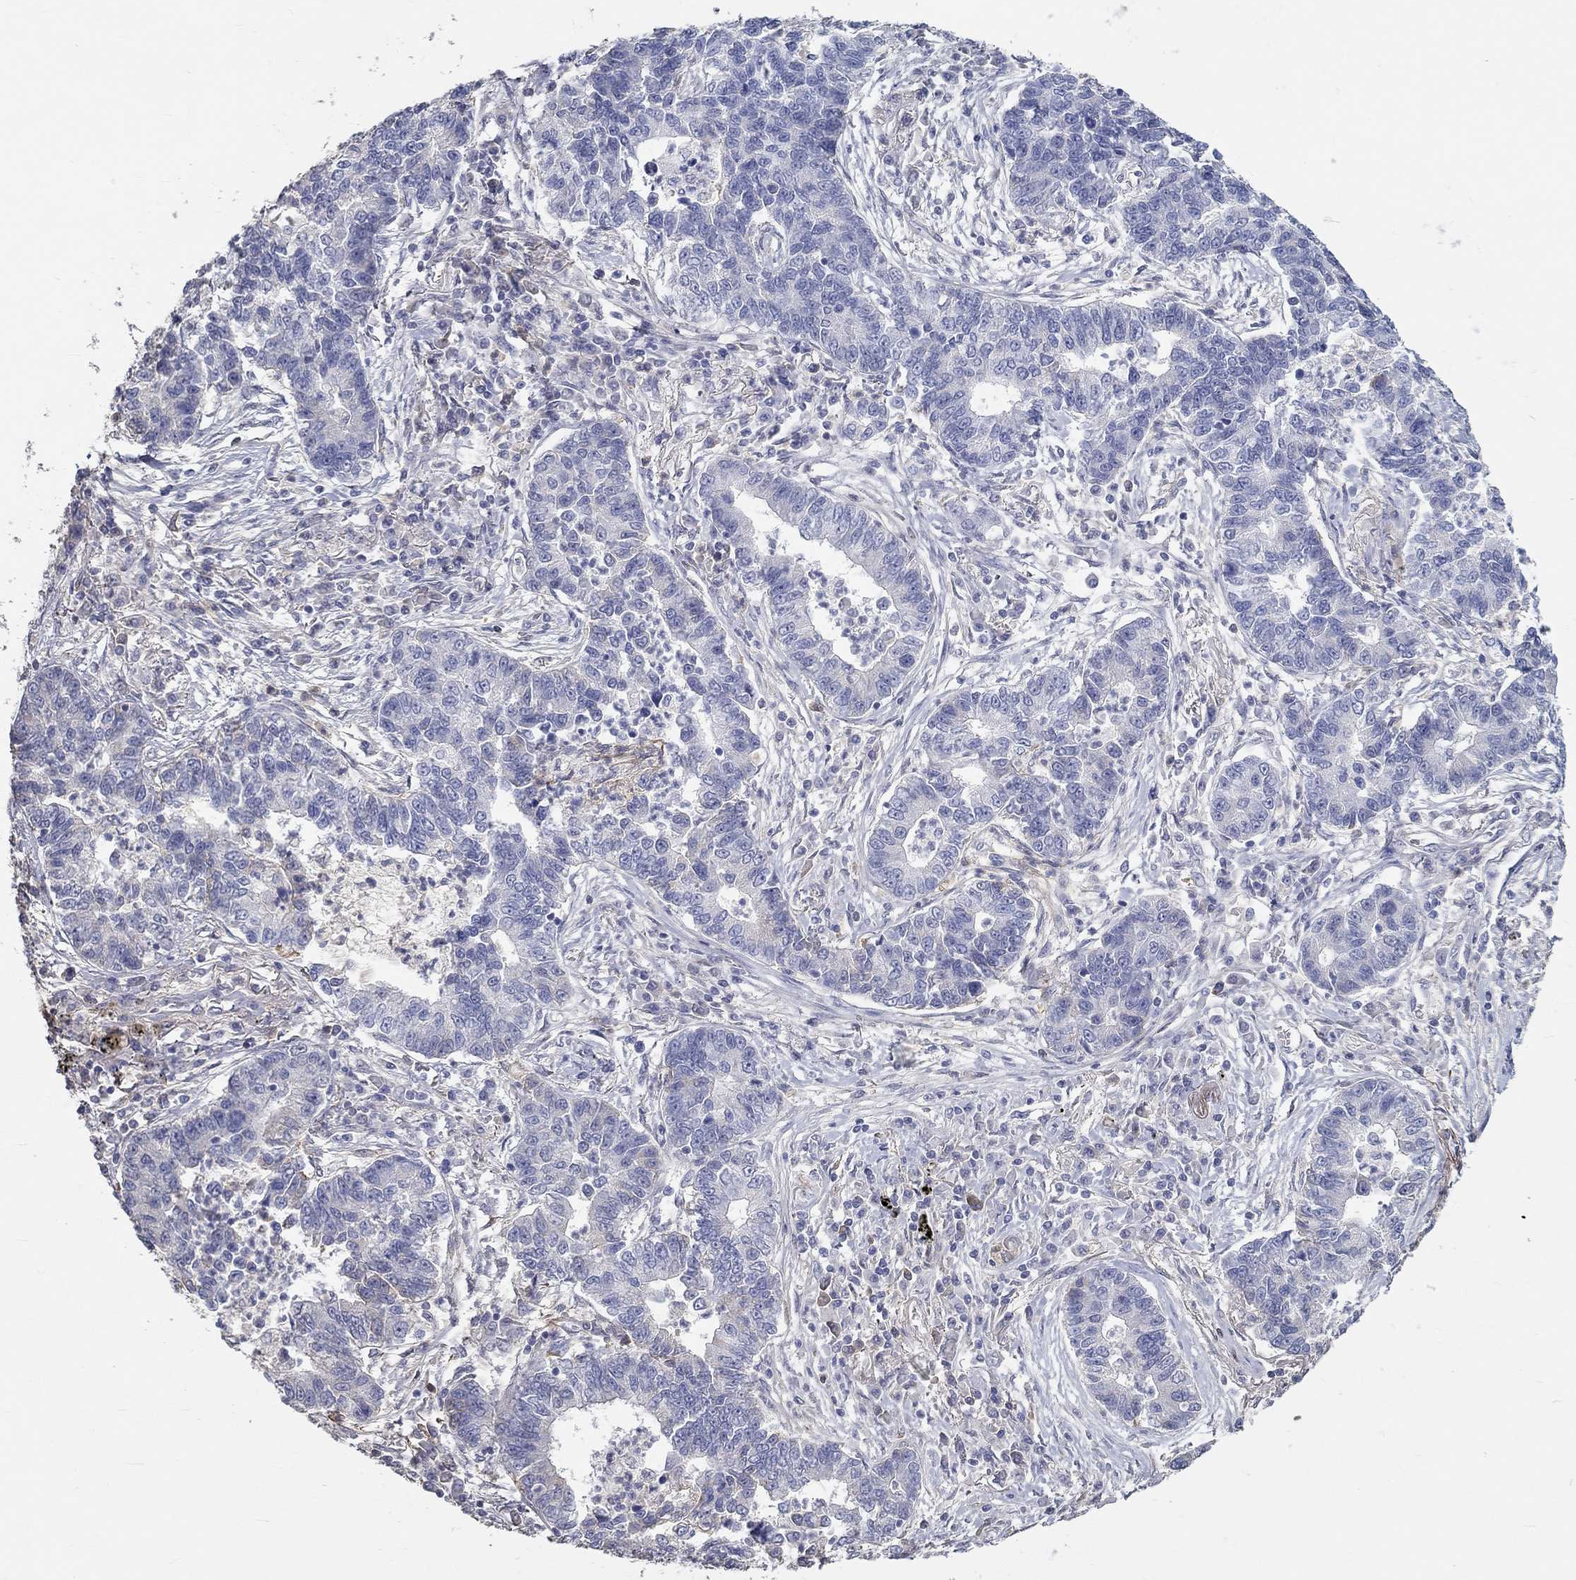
{"staining": {"intensity": "negative", "quantity": "none", "location": "none"}, "tissue": "lung cancer", "cell_type": "Tumor cells", "image_type": "cancer", "snomed": [{"axis": "morphology", "description": "Adenocarcinoma, NOS"}, {"axis": "topography", "description": "Lung"}], "caption": "The photomicrograph demonstrates no significant expression in tumor cells of lung cancer (adenocarcinoma).", "gene": "FGF2", "patient": {"sex": "female", "age": 57}}